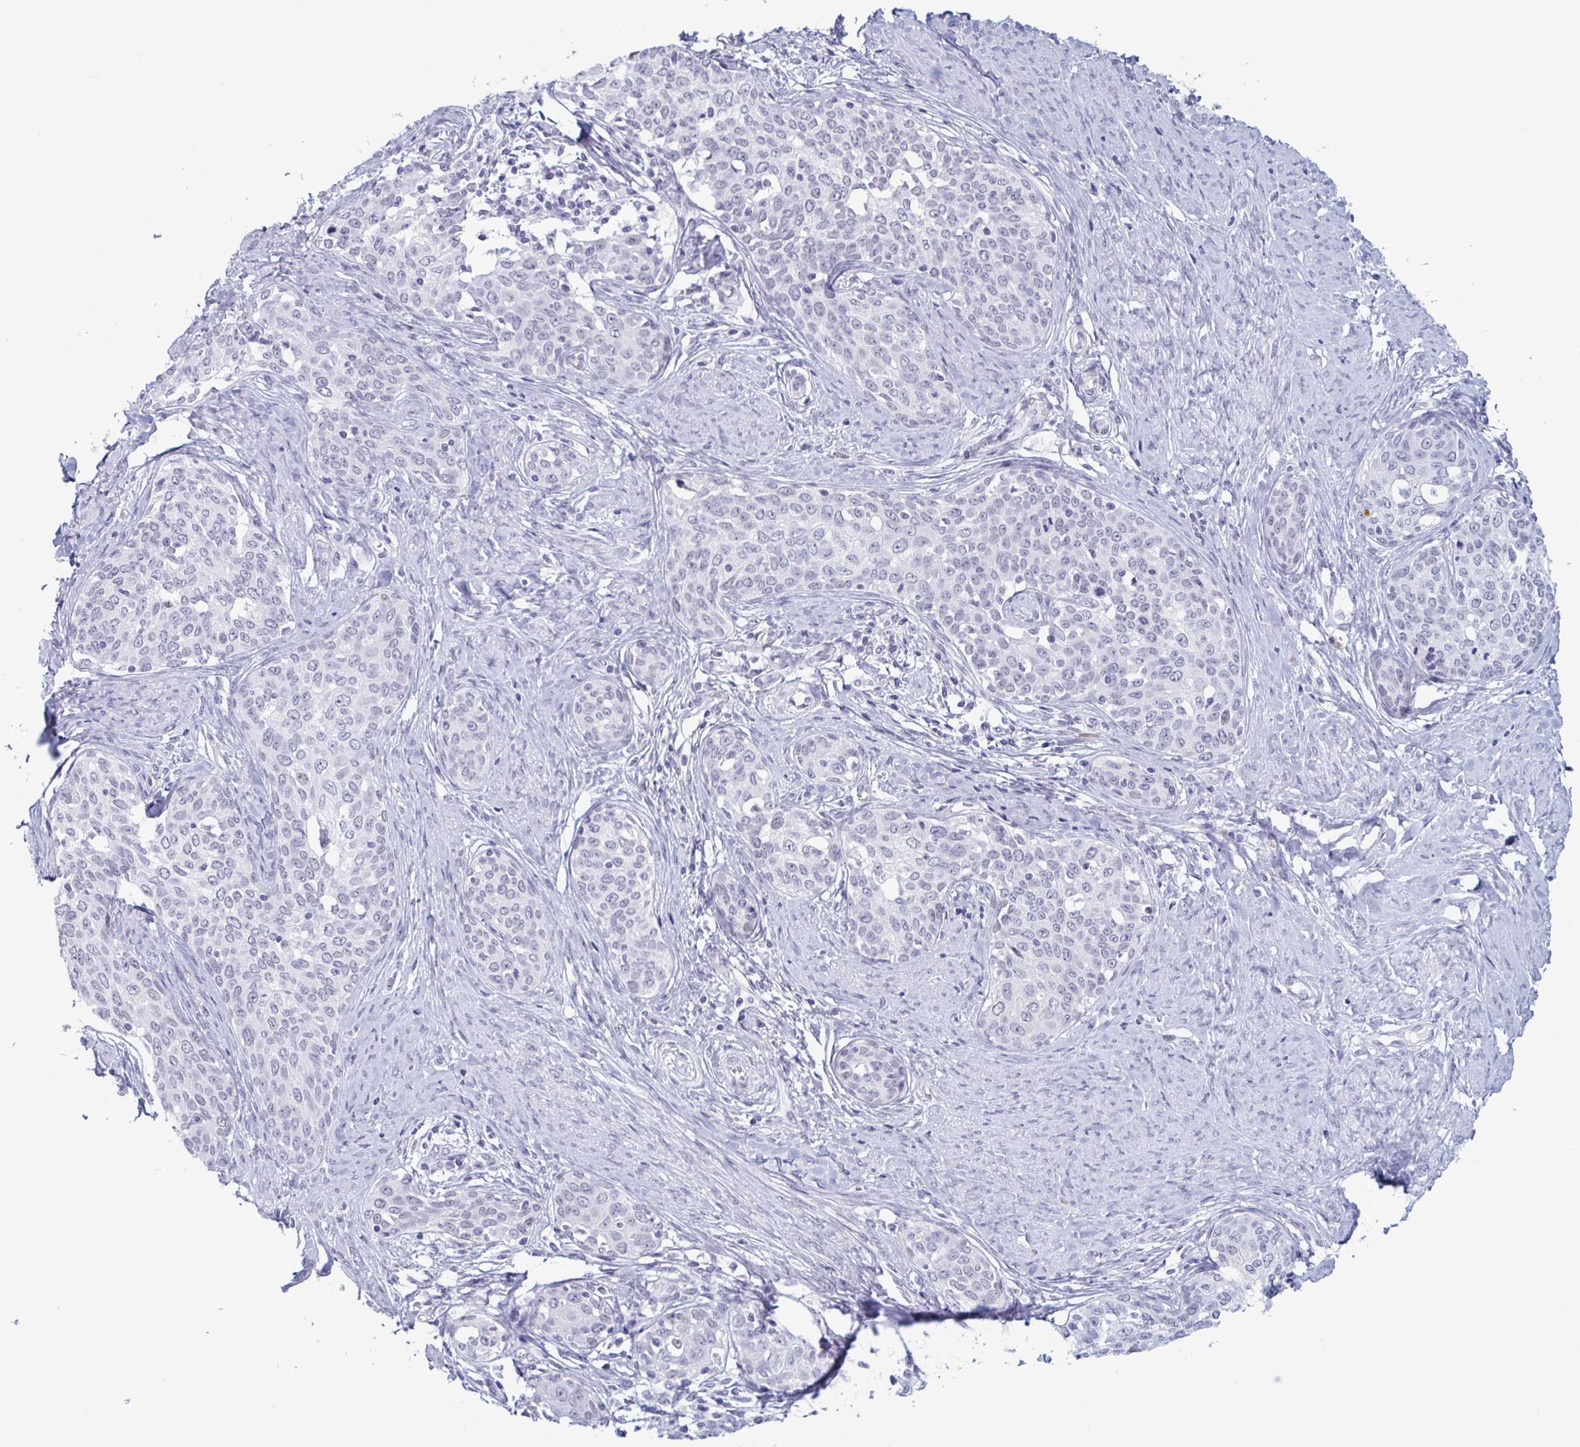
{"staining": {"intensity": "moderate", "quantity": "<25%", "location": "cytoplasmic/membranous,nuclear"}, "tissue": "cervical cancer", "cell_type": "Tumor cells", "image_type": "cancer", "snomed": [{"axis": "morphology", "description": "Squamous cell carcinoma, NOS"}, {"axis": "morphology", "description": "Adenocarcinoma, NOS"}, {"axis": "topography", "description": "Cervix"}], "caption": "The immunohistochemical stain highlights moderate cytoplasmic/membranous and nuclear expression in tumor cells of cervical adenocarcinoma tissue.", "gene": "MSMB", "patient": {"sex": "female", "age": 52}}